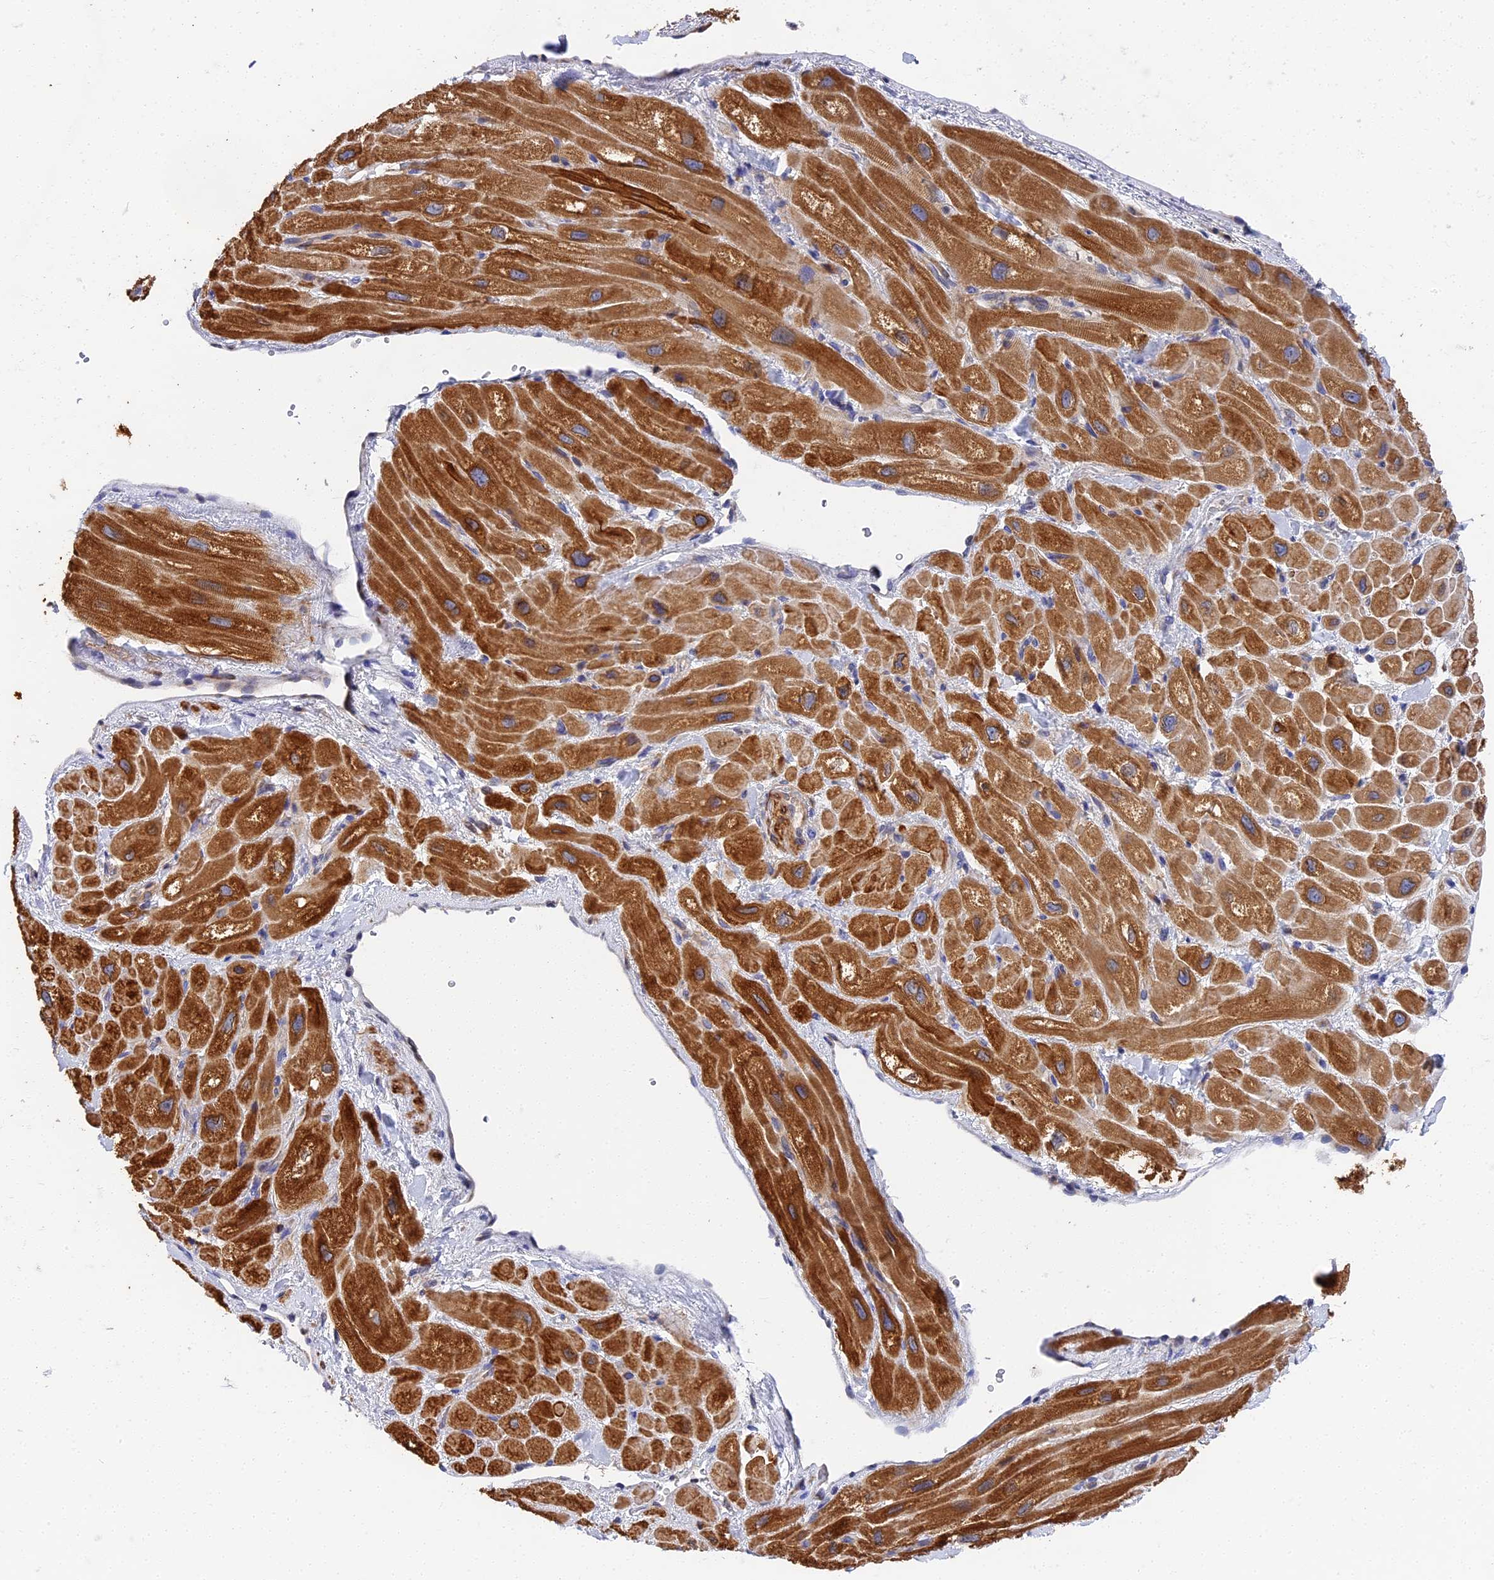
{"staining": {"intensity": "moderate", "quantity": ">75%", "location": "cytoplasmic/membranous"}, "tissue": "heart muscle", "cell_type": "Cardiomyocytes", "image_type": "normal", "snomed": [{"axis": "morphology", "description": "Normal tissue, NOS"}, {"axis": "topography", "description": "Heart"}], "caption": "A high-resolution histopathology image shows immunohistochemistry (IHC) staining of normal heart muscle, which demonstrates moderate cytoplasmic/membranous positivity in about >75% of cardiomyocytes.", "gene": "CCDC113", "patient": {"sex": "male", "age": 65}}